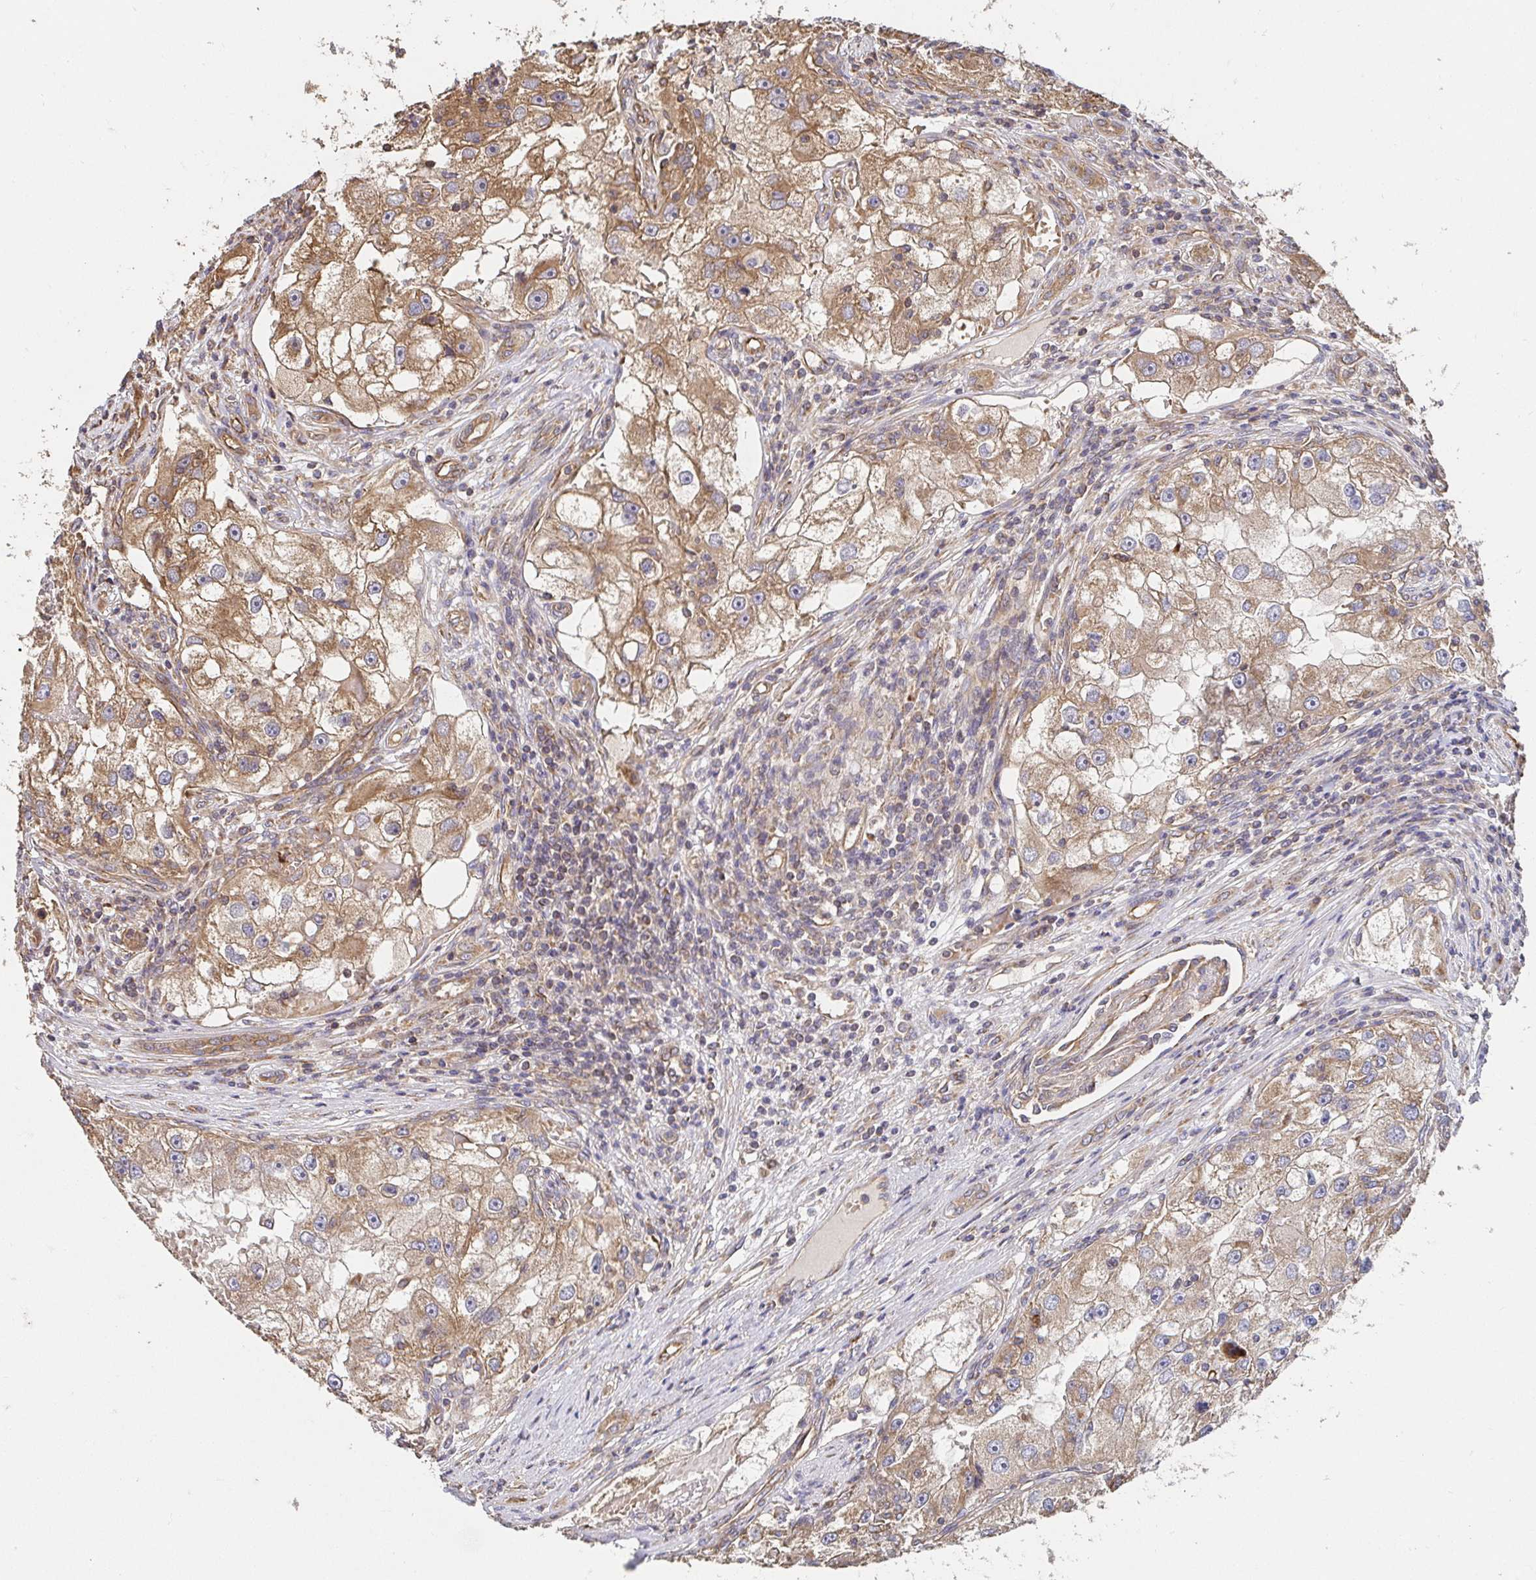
{"staining": {"intensity": "moderate", "quantity": ">75%", "location": "cytoplasmic/membranous"}, "tissue": "renal cancer", "cell_type": "Tumor cells", "image_type": "cancer", "snomed": [{"axis": "morphology", "description": "Adenocarcinoma, NOS"}, {"axis": "topography", "description": "Kidney"}], "caption": "Tumor cells reveal moderate cytoplasmic/membranous positivity in about >75% of cells in renal cancer. (Stains: DAB (3,3'-diaminobenzidine) in brown, nuclei in blue, Microscopy: brightfield microscopy at high magnification).", "gene": "APBB1", "patient": {"sex": "male", "age": 63}}